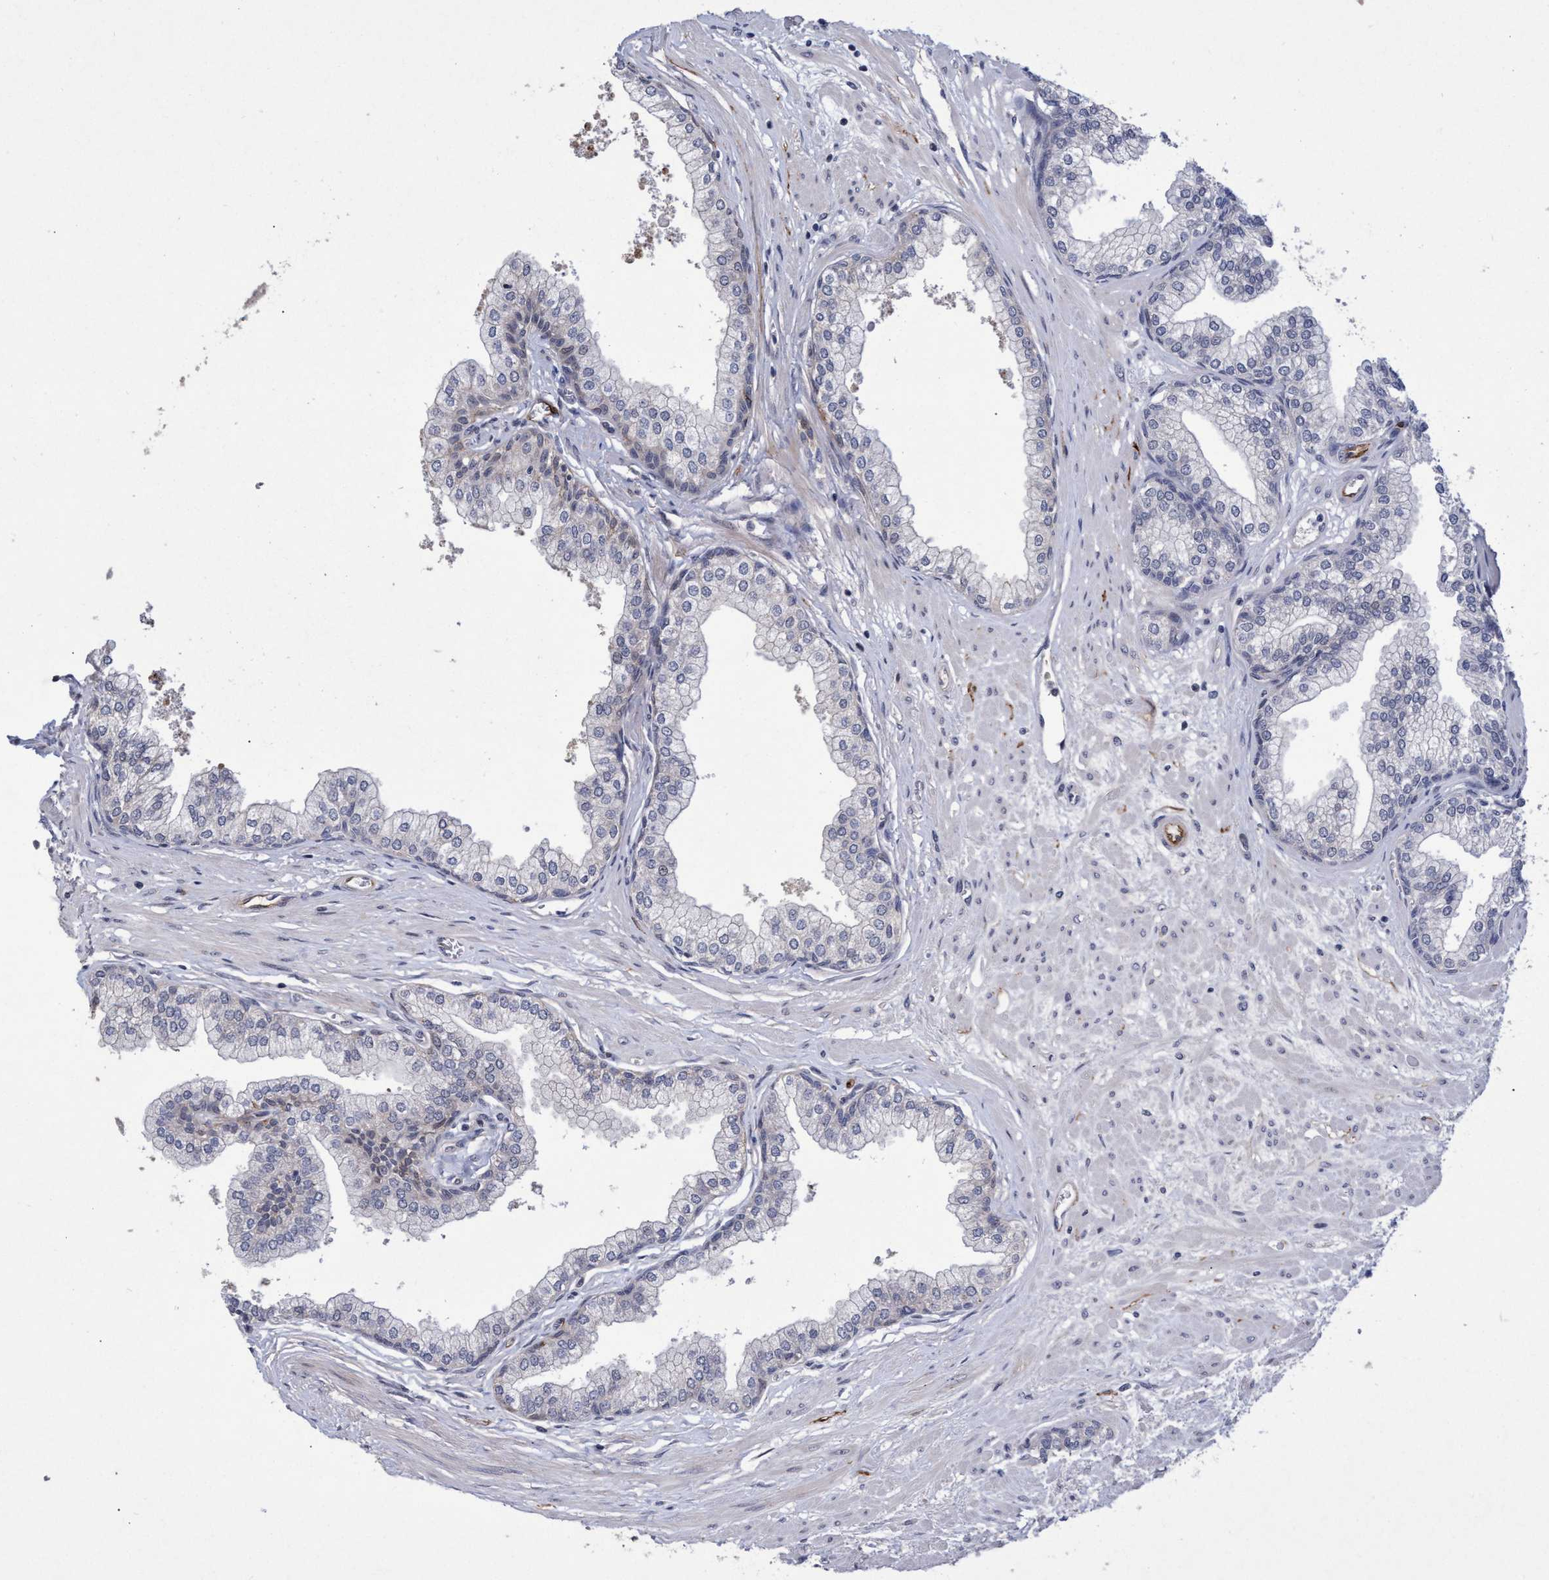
{"staining": {"intensity": "weak", "quantity": "<25%", "location": "cytoplasmic/membranous"}, "tissue": "prostate", "cell_type": "Glandular cells", "image_type": "normal", "snomed": [{"axis": "morphology", "description": "Normal tissue, NOS"}, {"axis": "morphology", "description": "Urothelial carcinoma, Low grade"}, {"axis": "topography", "description": "Urinary bladder"}, {"axis": "topography", "description": "Prostate"}], "caption": "Image shows no protein positivity in glandular cells of benign prostate.", "gene": "ZNF750", "patient": {"sex": "male", "age": 60}}